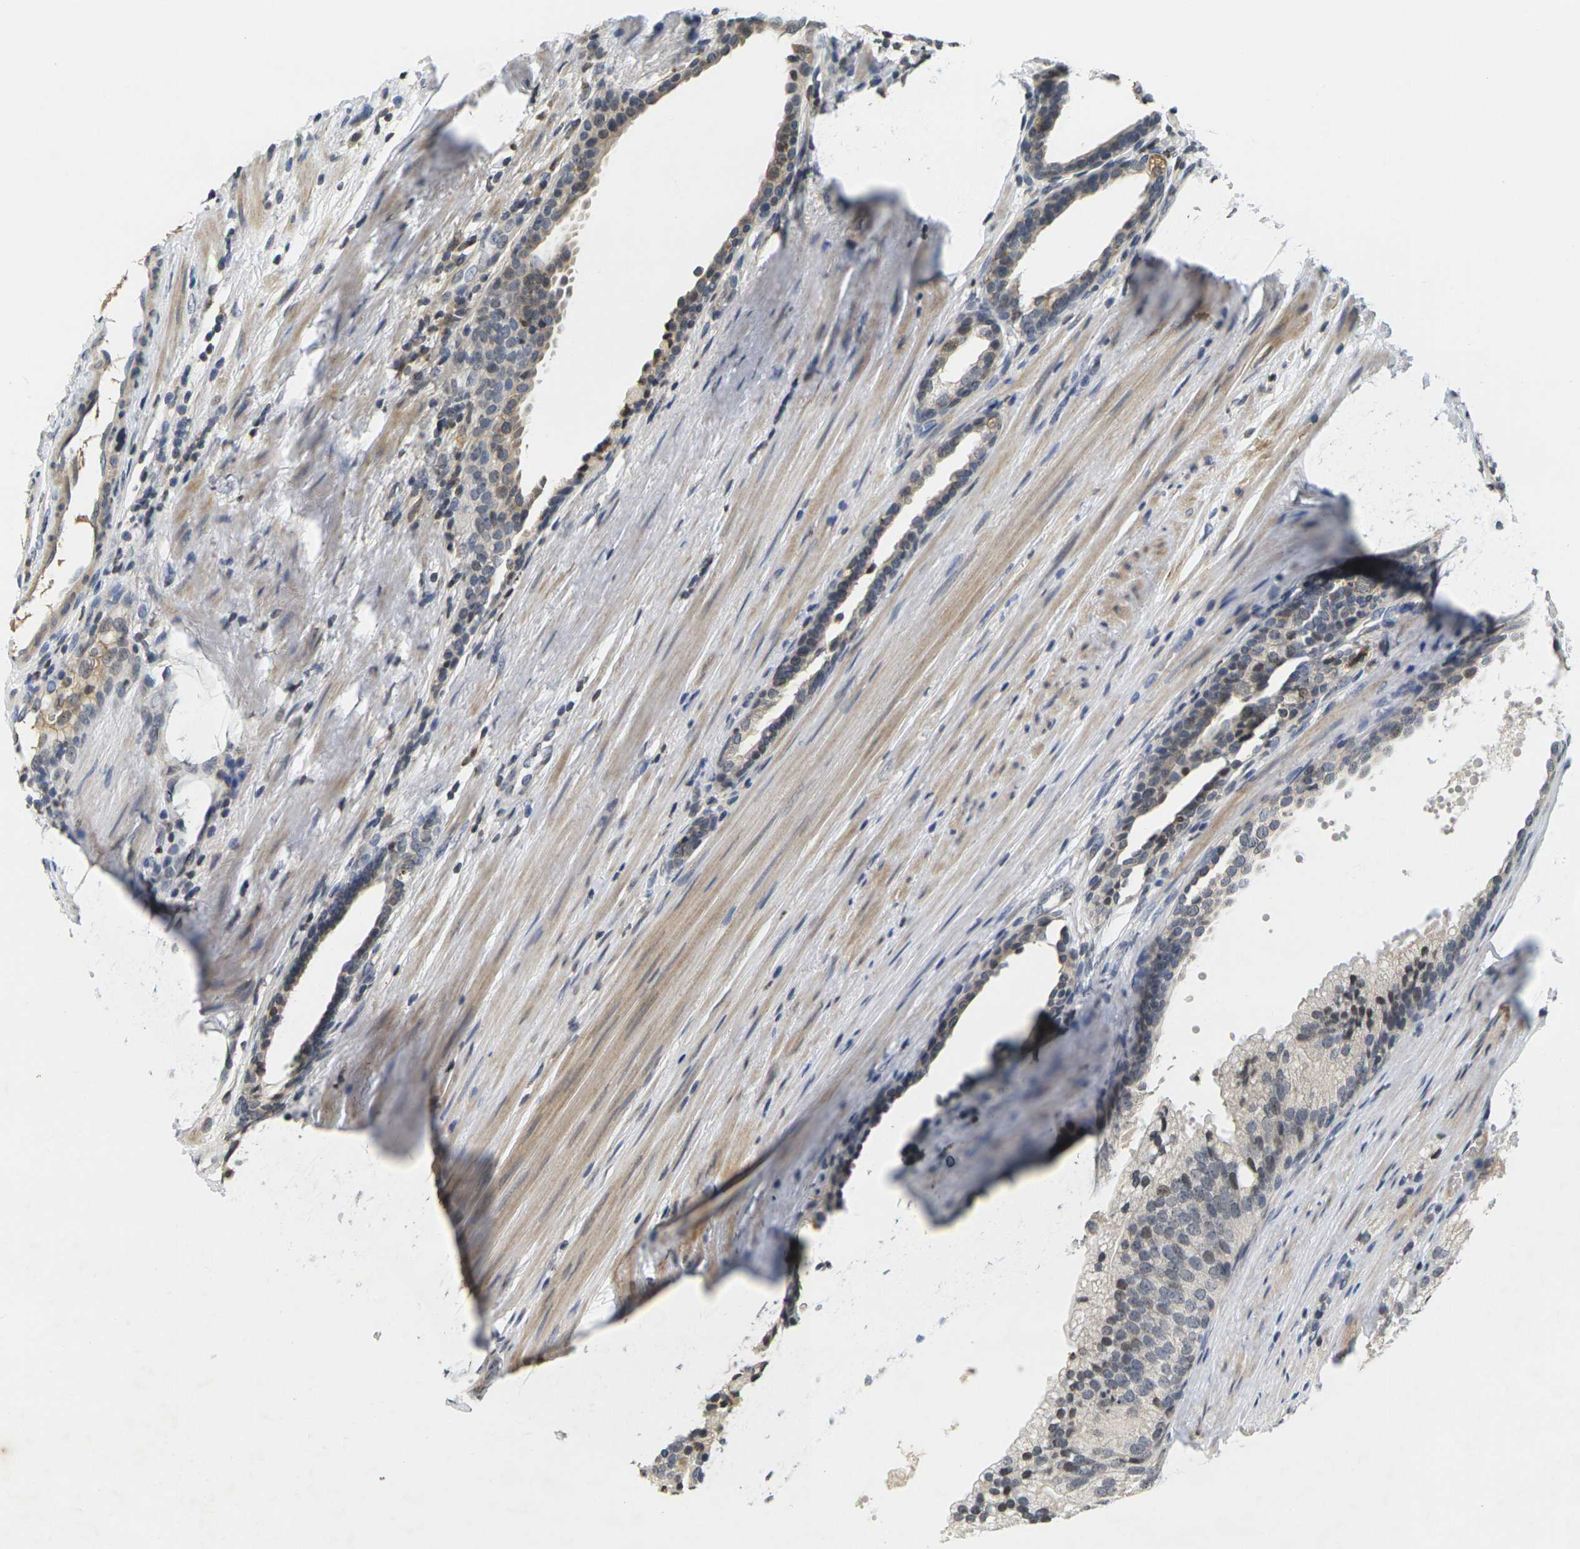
{"staining": {"intensity": "weak", "quantity": ">75%", "location": "cytoplasmic/membranous,nuclear"}, "tissue": "prostate cancer", "cell_type": "Tumor cells", "image_type": "cancer", "snomed": [{"axis": "morphology", "description": "Adenocarcinoma, Low grade"}, {"axis": "topography", "description": "Prostate"}], "caption": "This image reveals immunohistochemistry staining of human prostate cancer (low-grade adenocarcinoma), with low weak cytoplasmic/membranous and nuclear positivity in approximately >75% of tumor cells.", "gene": "C1QC", "patient": {"sex": "male", "age": 69}}